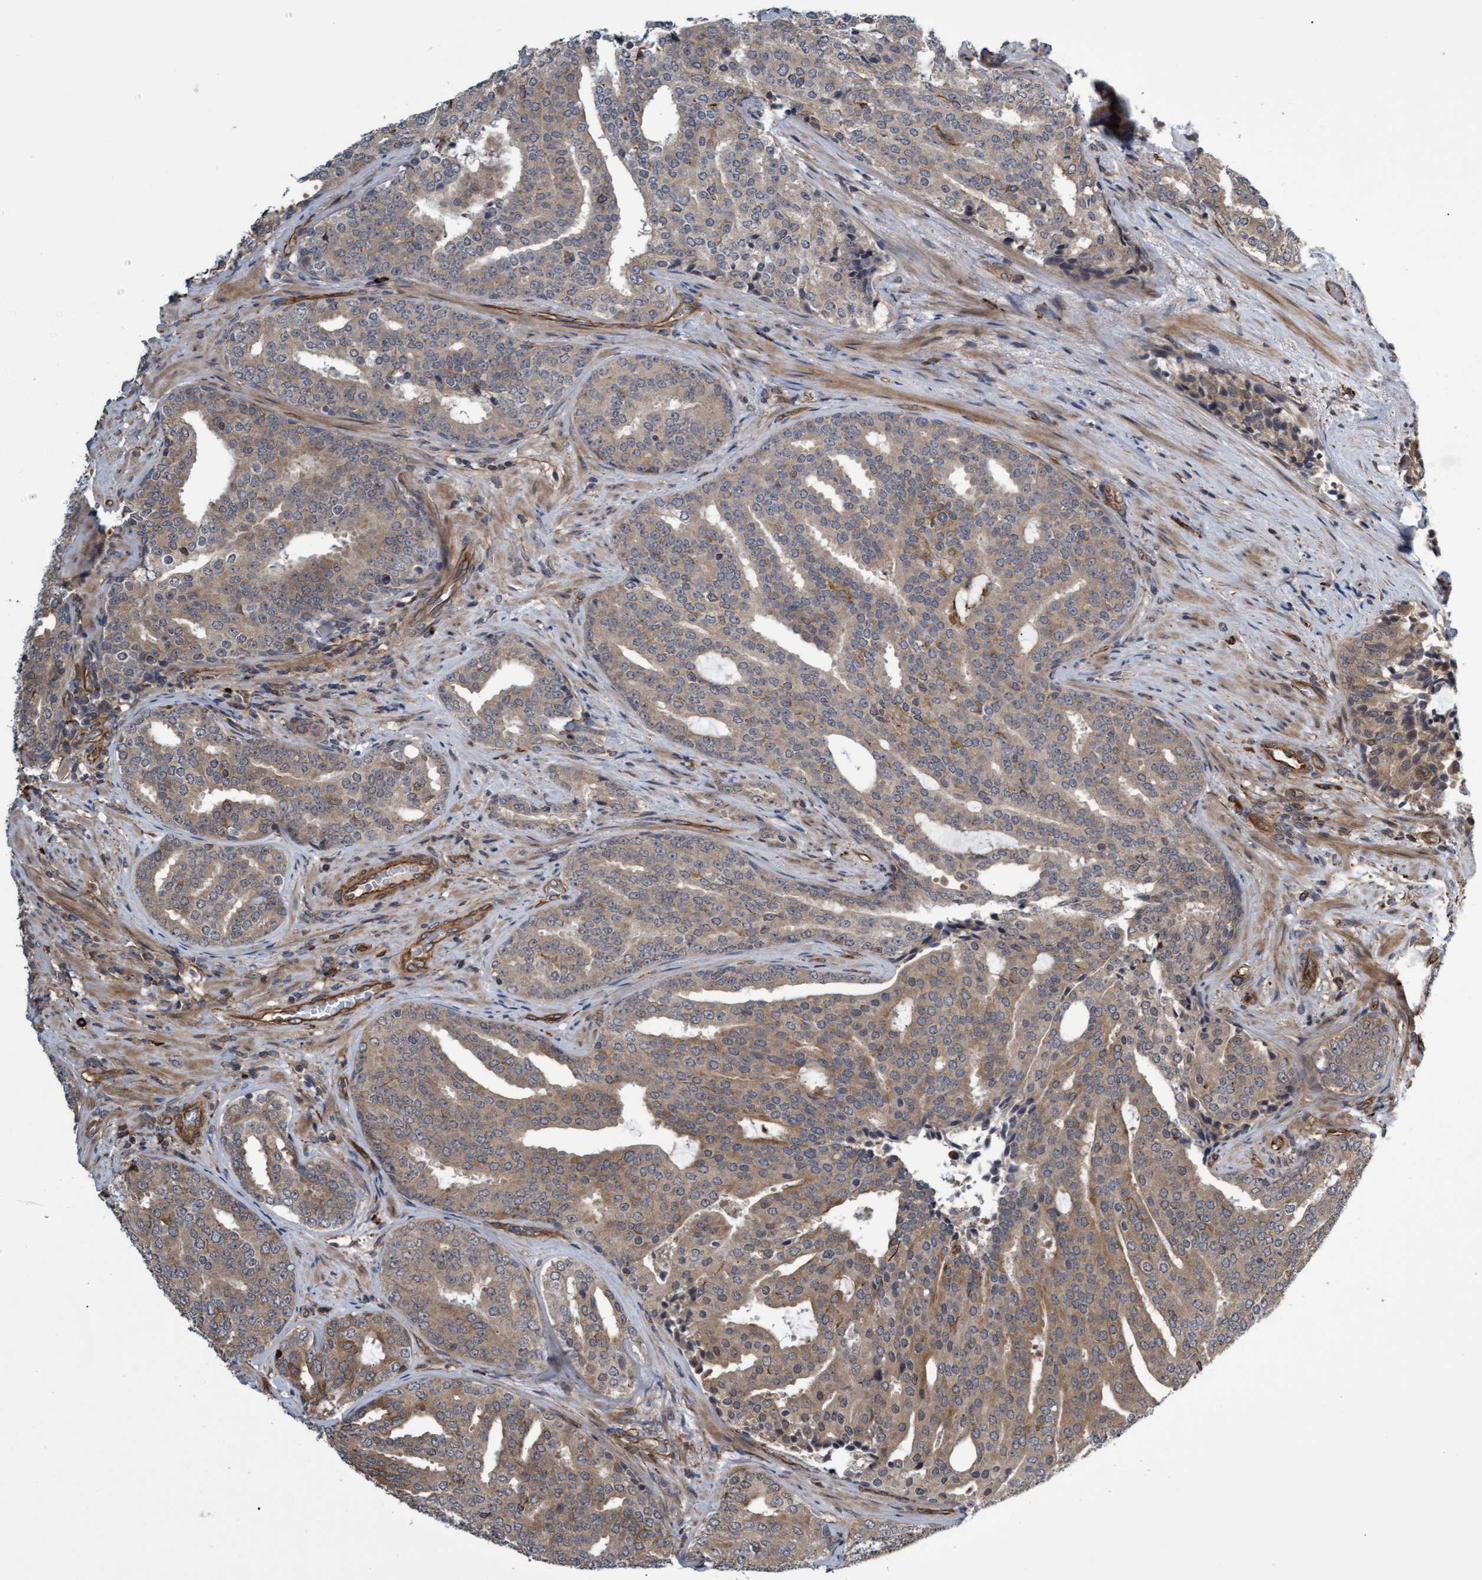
{"staining": {"intensity": "moderate", "quantity": "25%-75%", "location": "cytoplasmic/membranous"}, "tissue": "prostate cancer", "cell_type": "Tumor cells", "image_type": "cancer", "snomed": [{"axis": "morphology", "description": "Adenocarcinoma, High grade"}, {"axis": "topography", "description": "Prostate"}], "caption": "Human prostate high-grade adenocarcinoma stained with a protein marker demonstrates moderate staining in tumor cells.", "gene": "TNFRSF10B", "patient": {"sex": "male", "age": 71}}